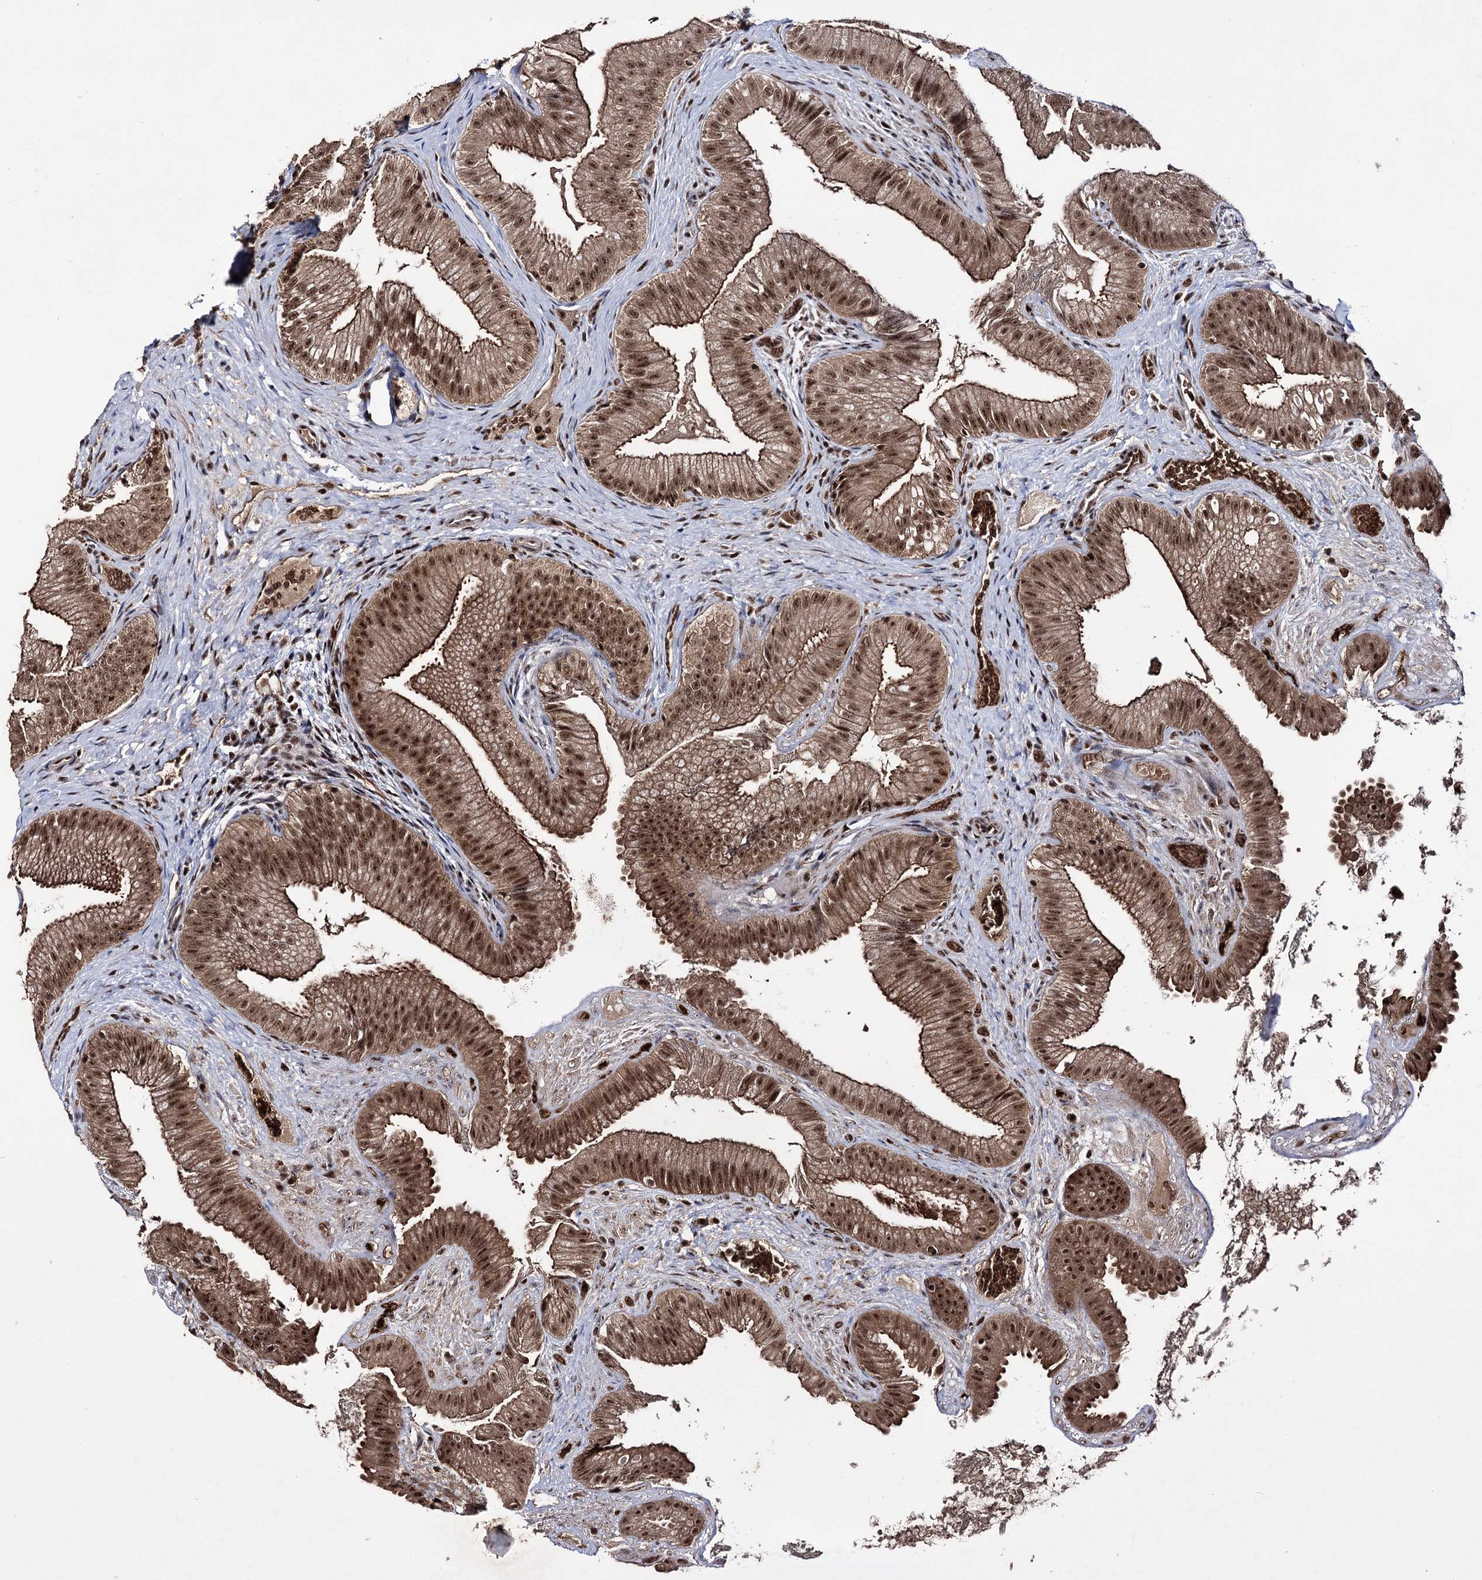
{"staining": {"intensity": "strong", "quantity": ">75%", "location": "cytoplasmic/membranous,nuclear"}, "tissue": "gallbladder", "cell_type": "Glandular cells", "image_type": "normal", "snomed": [{"axis": "morphology", "description": "Normal tissue, NOS"}, {"axis": "topography", "description": "Gallbladder"}], "caption": "High-power microscopy captured an immunohistochemistry micrograph of benign gallbladder, revealing strong cytoplasmic/membranous,nuclear staining in about >75% of glandular cells. The staining was performed using DAB (3,3'-diaminobenzidine) to visualize the protein expression in brown, while the nuclei were stained in blue with hematoxylin (Magnification: 20x).", "gene": "PRPF40A", "patient": {"sex": "female", "age": 30}}